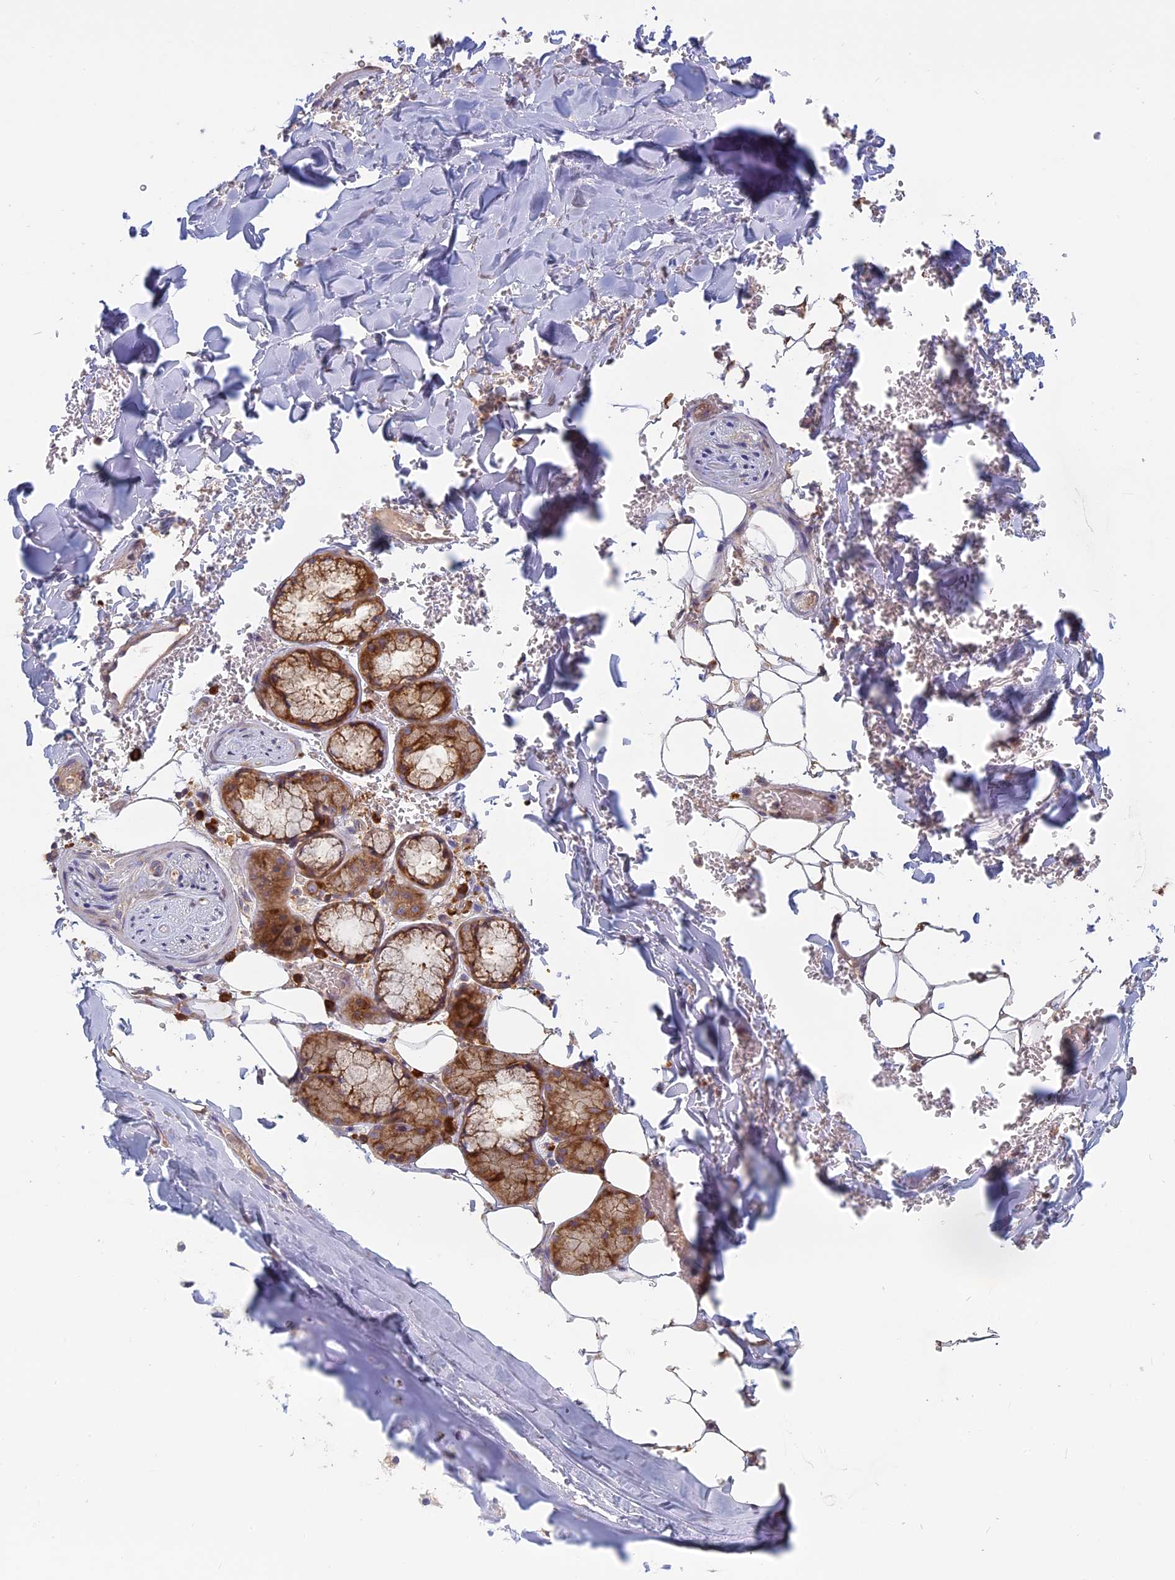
{"staining": {"intensity": "weak", "quantity": ">75%", "location": "cytoplasmic/membranous"}, "tissue": "adipose tissue", "cell_type": "Adipocytes", "image_type": "normal", "snomed": [{"axis": "morphology", "description": "Normal tissue, NOS"}, {"axis": "topography", "description": "Lymph node"}, {"axis": "topography", "description": "Bronchus"}], "caption": "Weak cytoplasmic/membranous positivity is identified in about >75% of adipocytes in benign adipose tissue.", "gene": "TMEM208", "patient": {"sex": "male", "age": 63}}